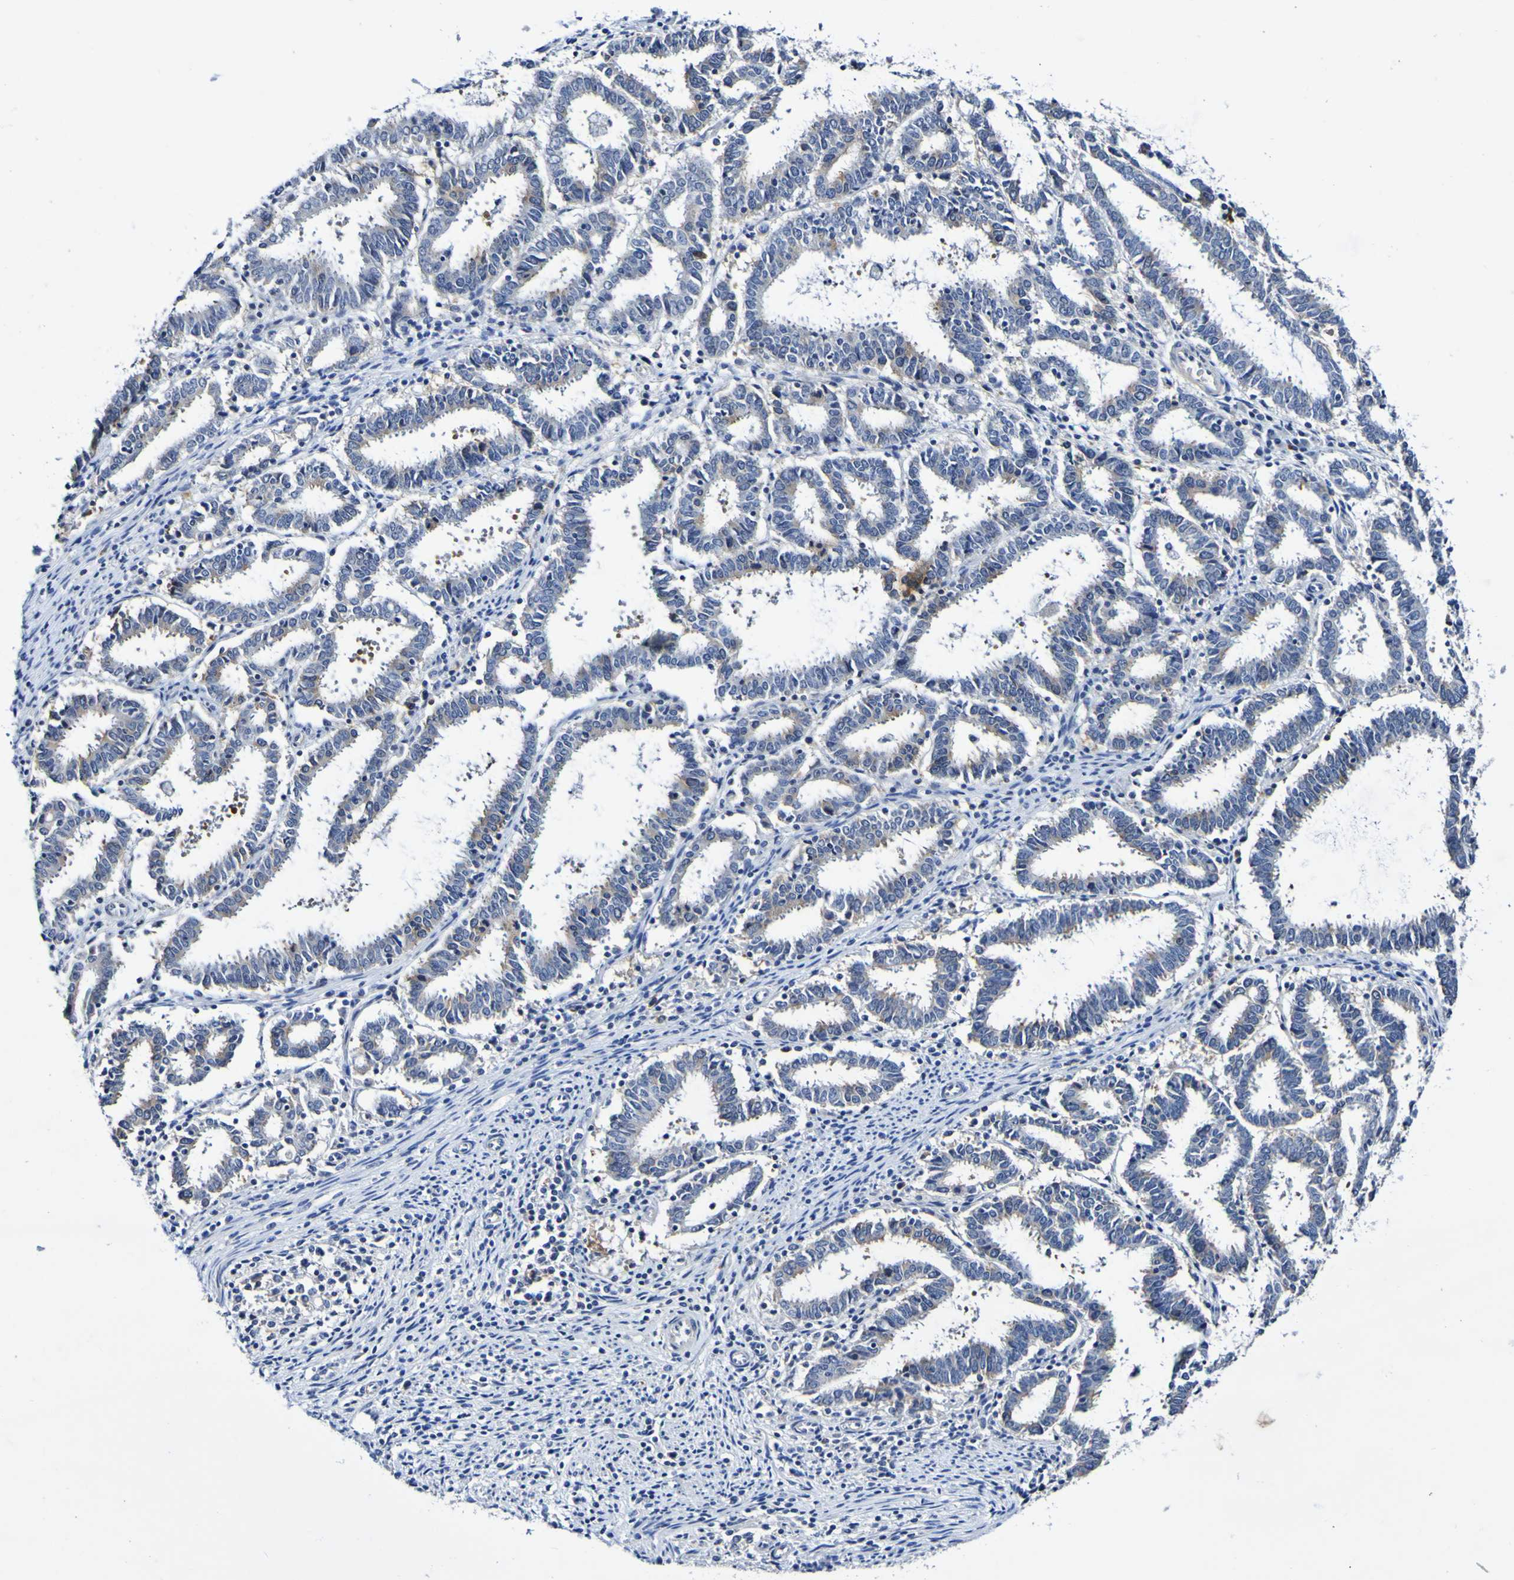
{"staining": {"intensity": "weak", "quantity": "<25%", "location": "cytoplasmic/membranous"}, "tissue": "endometrial cancer", "cell_type": "Tumor cells", "image_type": "cancer", "snomed": [{"axis": "morphology", "description": "Adenocarcinoma, NOS"}, {"axis": "topography", "description": "Uterus"}], "caption": "Immunohistochemical staining of endometrial cancer demonstrates no significant positivity in tumor cells.", "gene": "ACVR1C", "patient": {"sex": "female", "age": 83}}